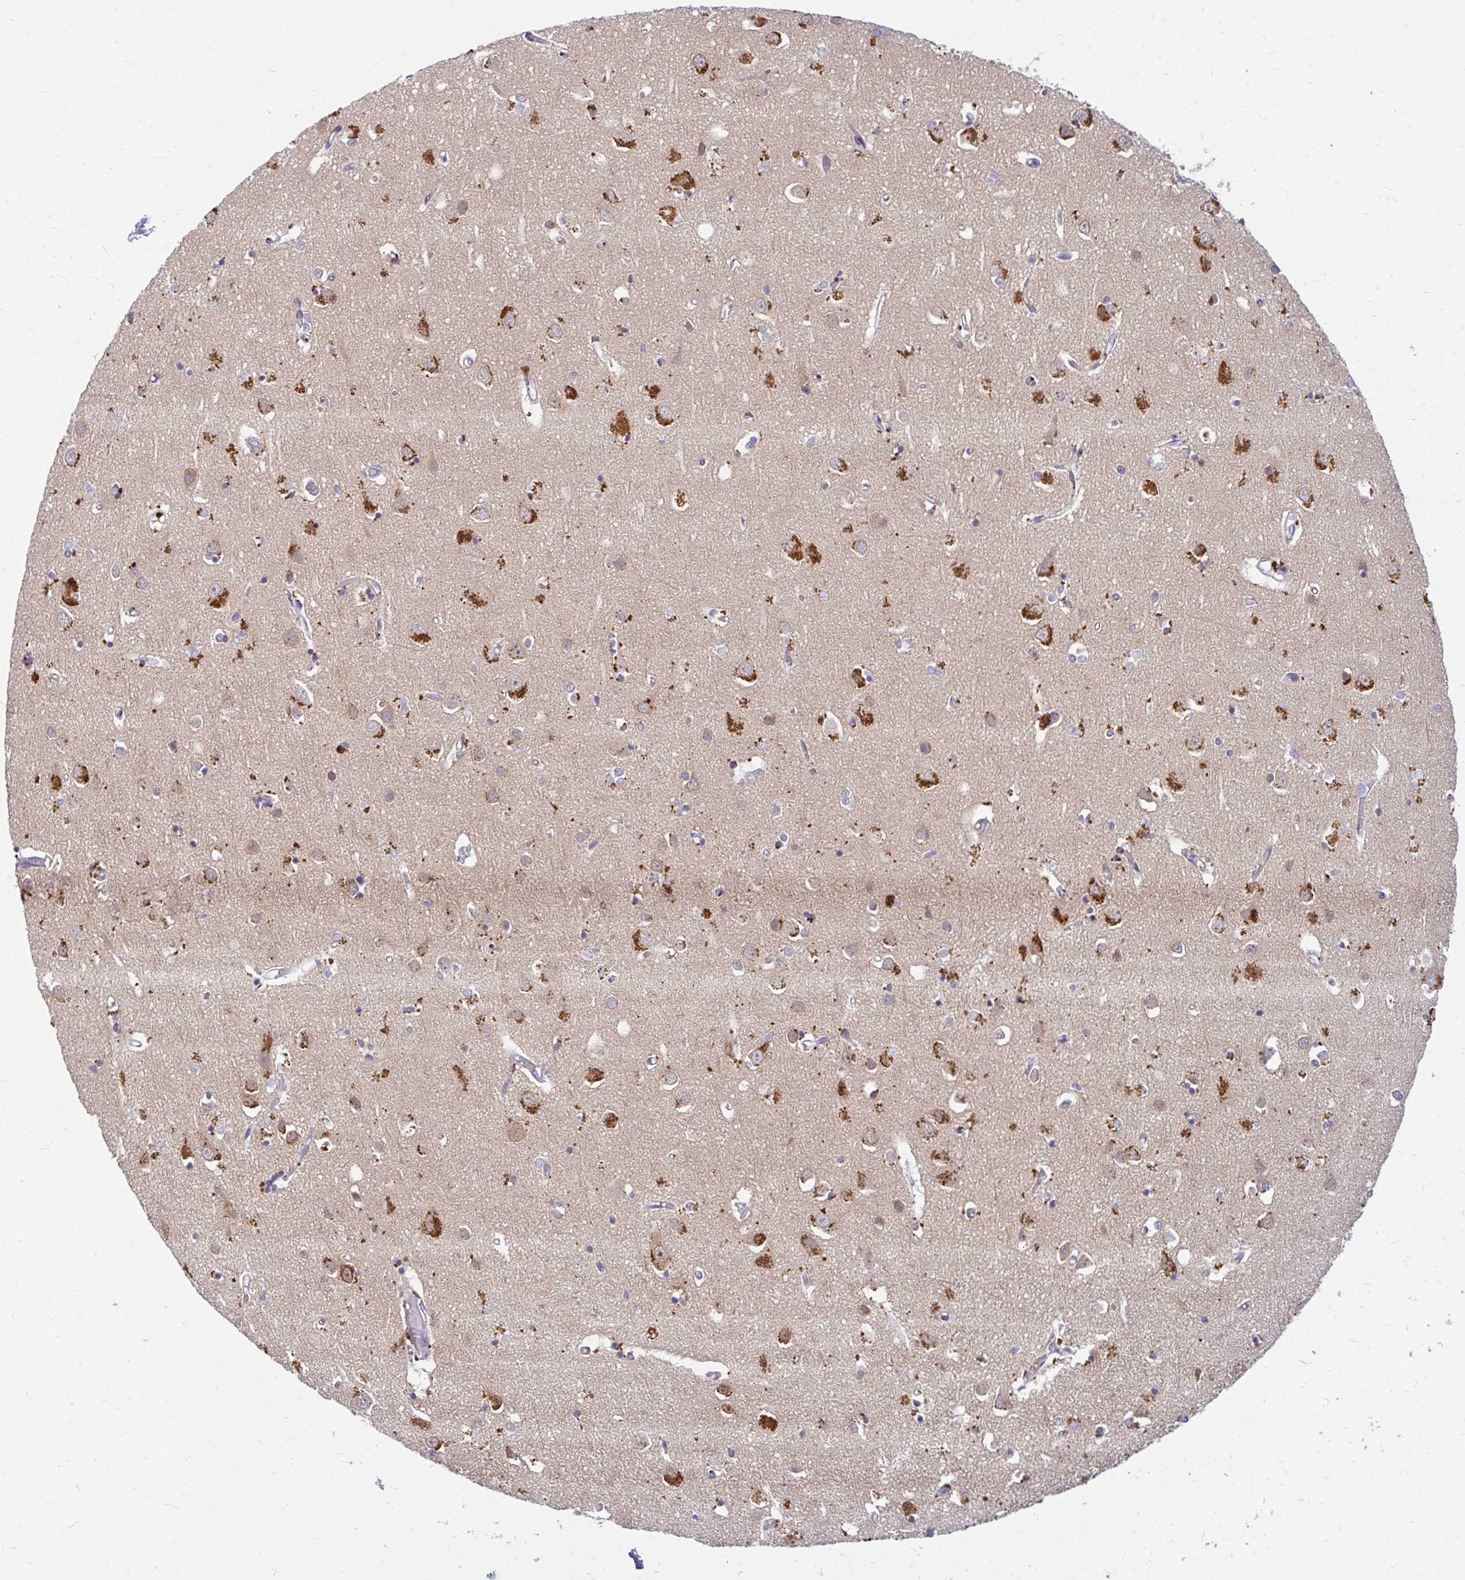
{"staining": {"intensity": "strong", "quantity": "<25%", "location": "cytoplasmic/membranous"}, "tissue": "cerebral cortex", "cell_type": "Endothelial cells", "image_type": "normal", "snomed": [{"axis": "morphology", "description": "Normal tissue, NOS"}, {"axis": "topography", "description": "Cerebral cortex"}], "caption": "IHC micrograph of benign human cerebral cortex stained for a protein (brown), which reveals medium levels of strong cytoplasmic/membranous positivity in about <25% of endothelial cells.", "gene": "MAP1LC3A", "patient": {"sex": "male", "age": 70}}